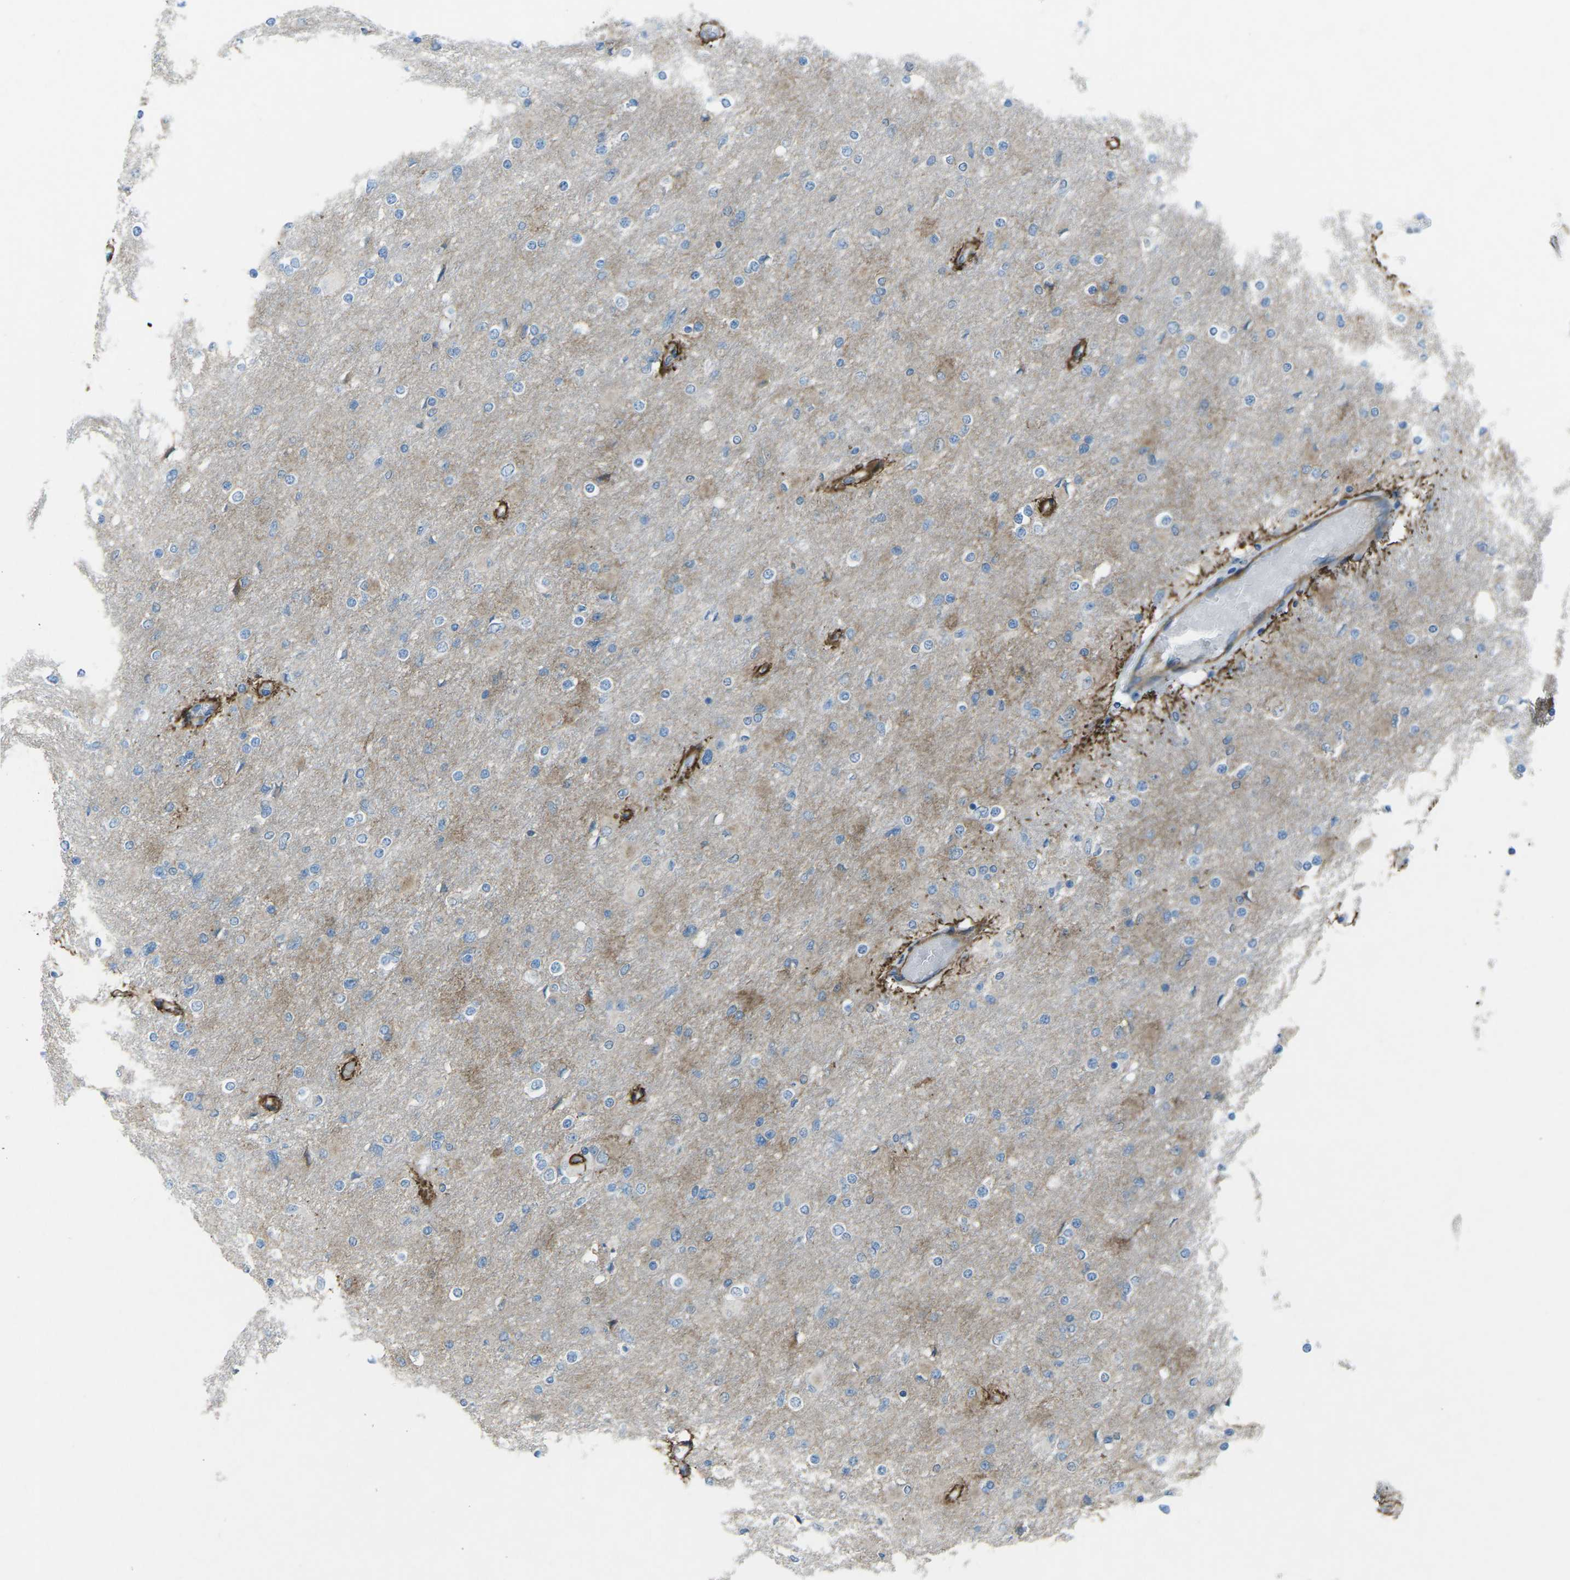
{"staining": {"intensity": "negative", "quantity": "none", "location": "none"}, "tissue": "glioma", "cell_type": "Tumor cells", "image_type": "cancer", "snomed": [{"axis": "morphology", "description": "Glioma, malignant, High grade"}, {"axis": "topography", "description": "Cerebral cortex"}], "caption": "IHC micrograph of glioma stained for a protein (brown), which reveals no staining in tumor cells.", "gene": "UTRN", "patient": {"sex": "female", "age": 36}}